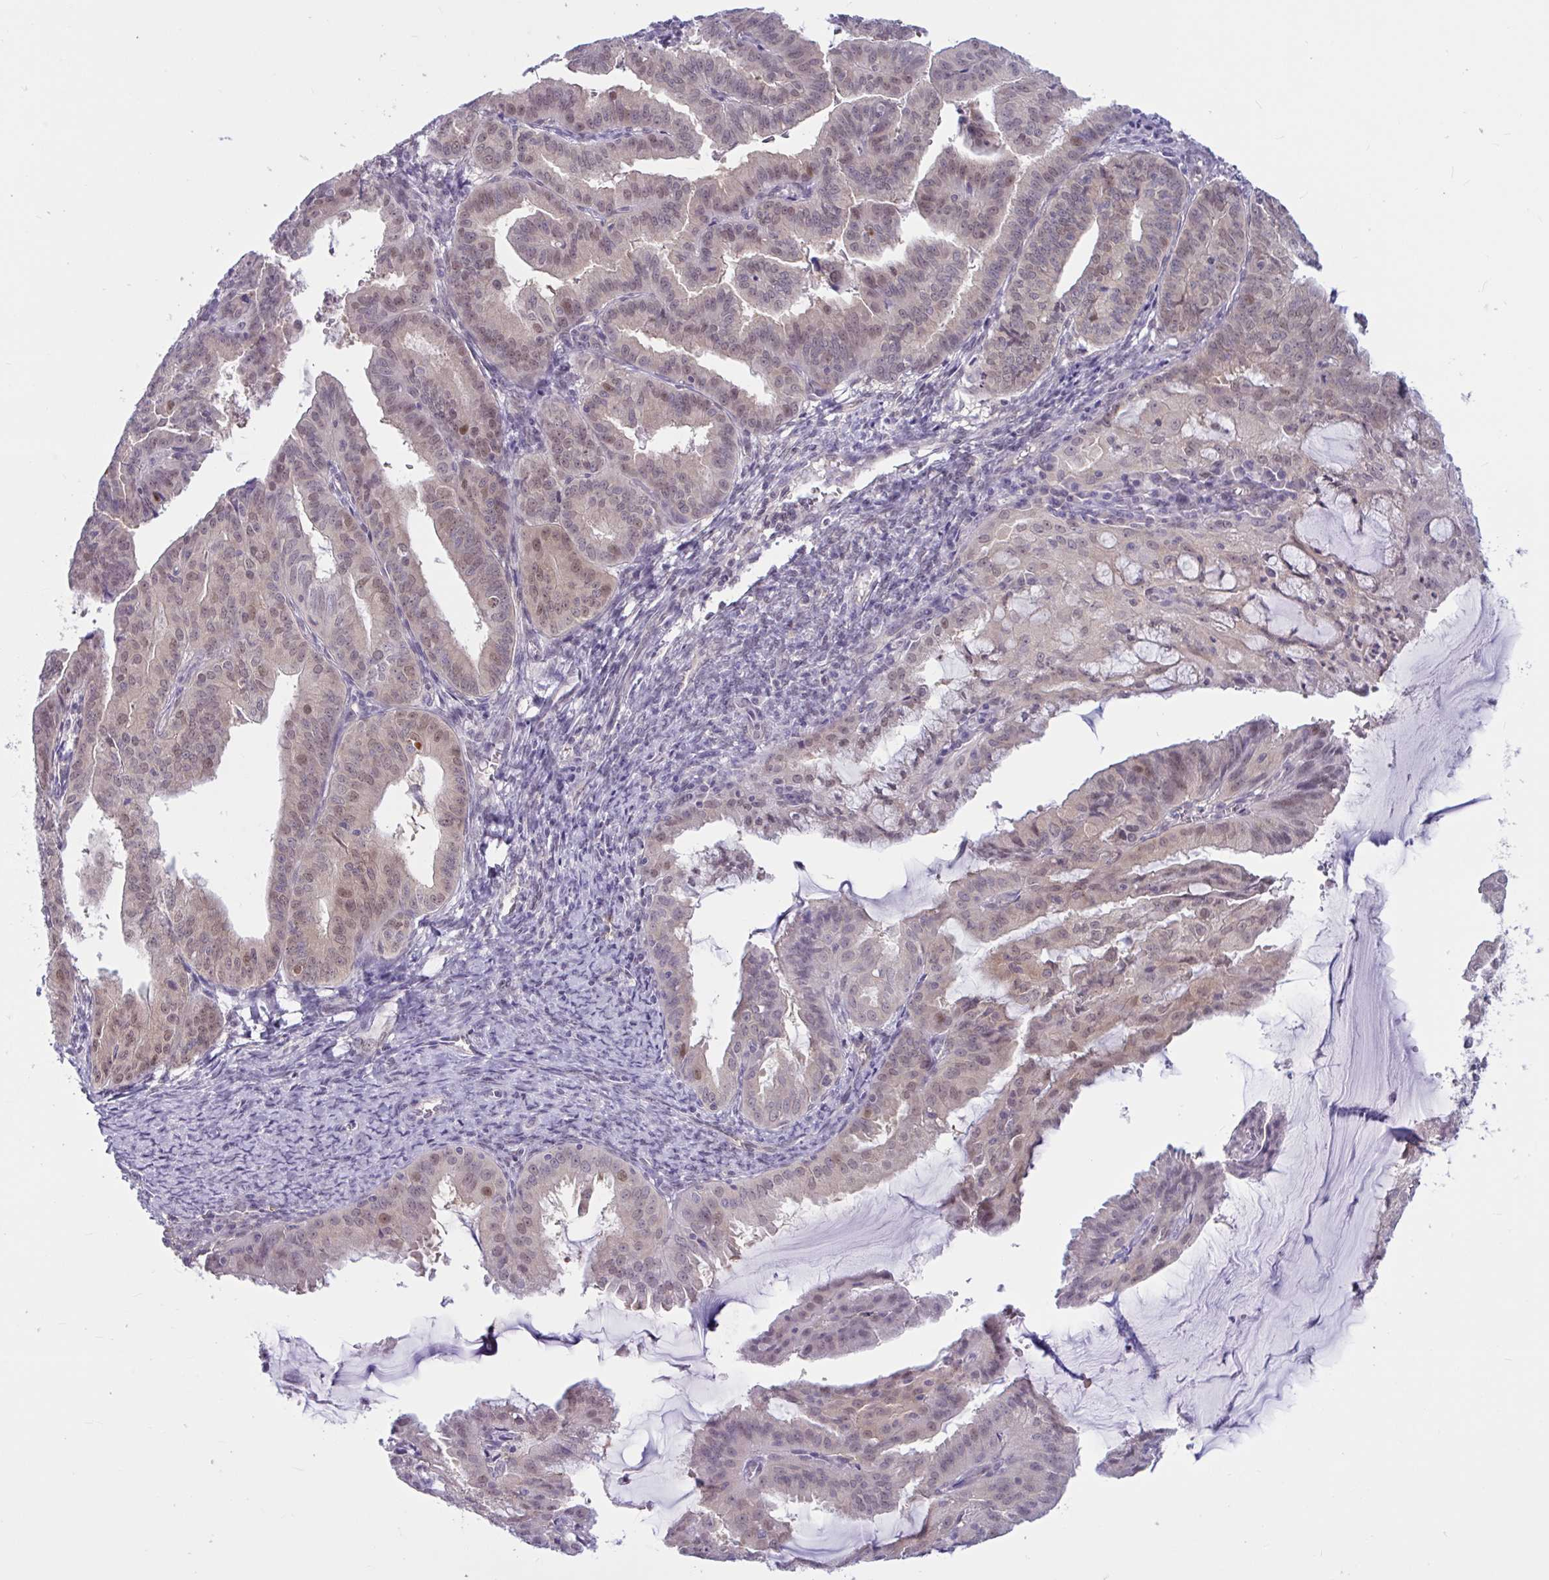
{"staining": {"intensity": "weak", "quantity": "25%-75%", "location": "nuclear"}, "tissue": "endometrial cancer", "cell_type": "Tumor cells", "image_type": "cancer", "snomed": [{"axis": "morphology", "description": "Adenocarcinoma, NOS"}, {"axis": "topography", "description": "Endometrium"}], "caption": "Protein expression analysis of human endometrial cancer (adenocarcinoma) reveals weak nuclear expression in approximately 25%-75% of tumor cells.", "gene": "TSN", "patient": {"sex": "female", "age": 70}}